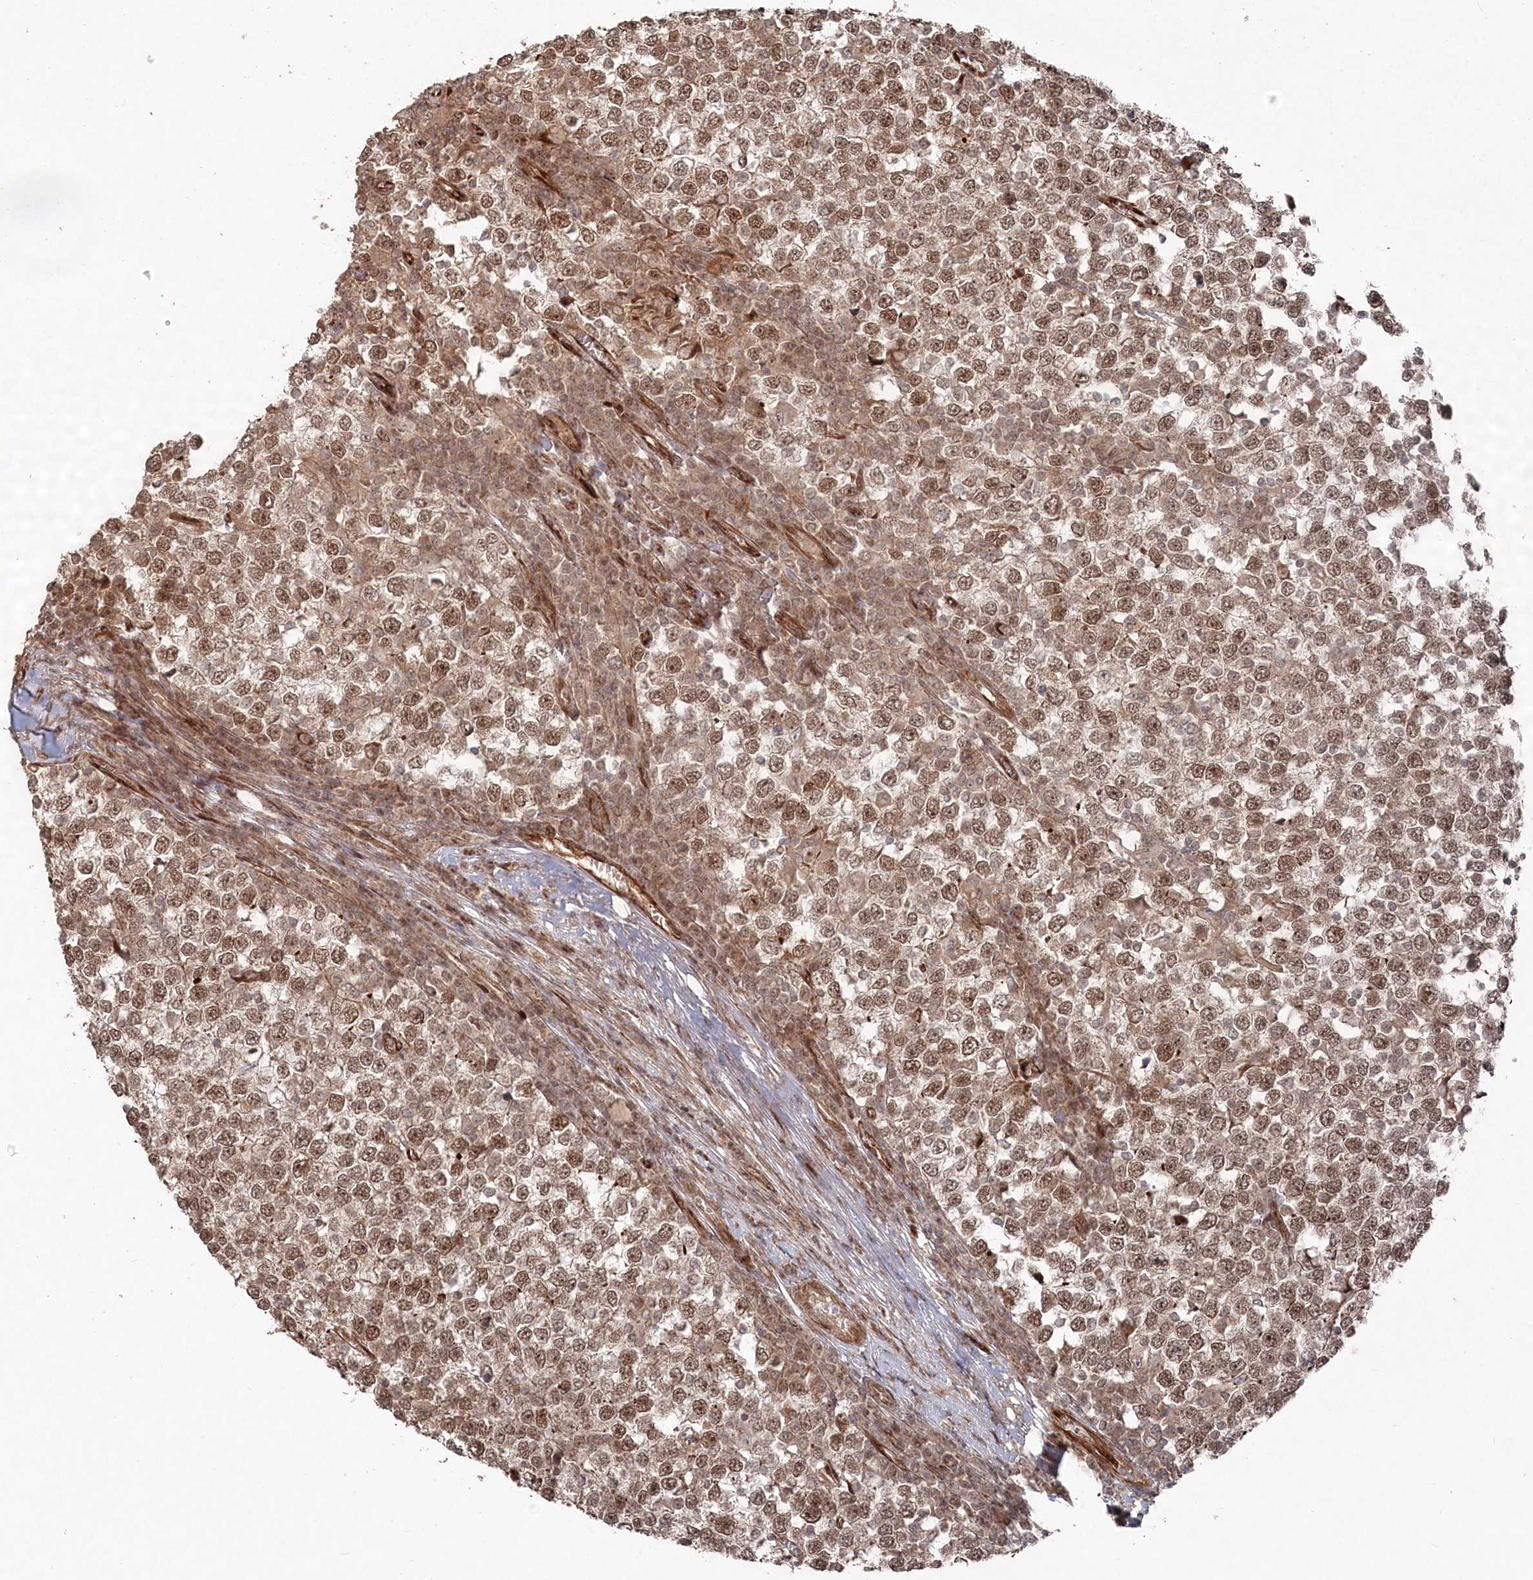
{"staining": {"intensity": "moderate", "quantity": ">75%", "location": "nuclear"}, "tissue": "testis cancer", "cell_type": "Tumor cells", "image_type": "cancer", "snomed": [{"axis": "morphology", "description": "Seminoma, NOS"}, {"axis": "topography", "description": "Testis"}], "caption": "Protein analysis of testis cancer (seminoma) tissue shows moderate nuclear expression in about >75% of tumor cells.", "gene": "POLR3A", "patient": {"sex": "male", "age": 65}}